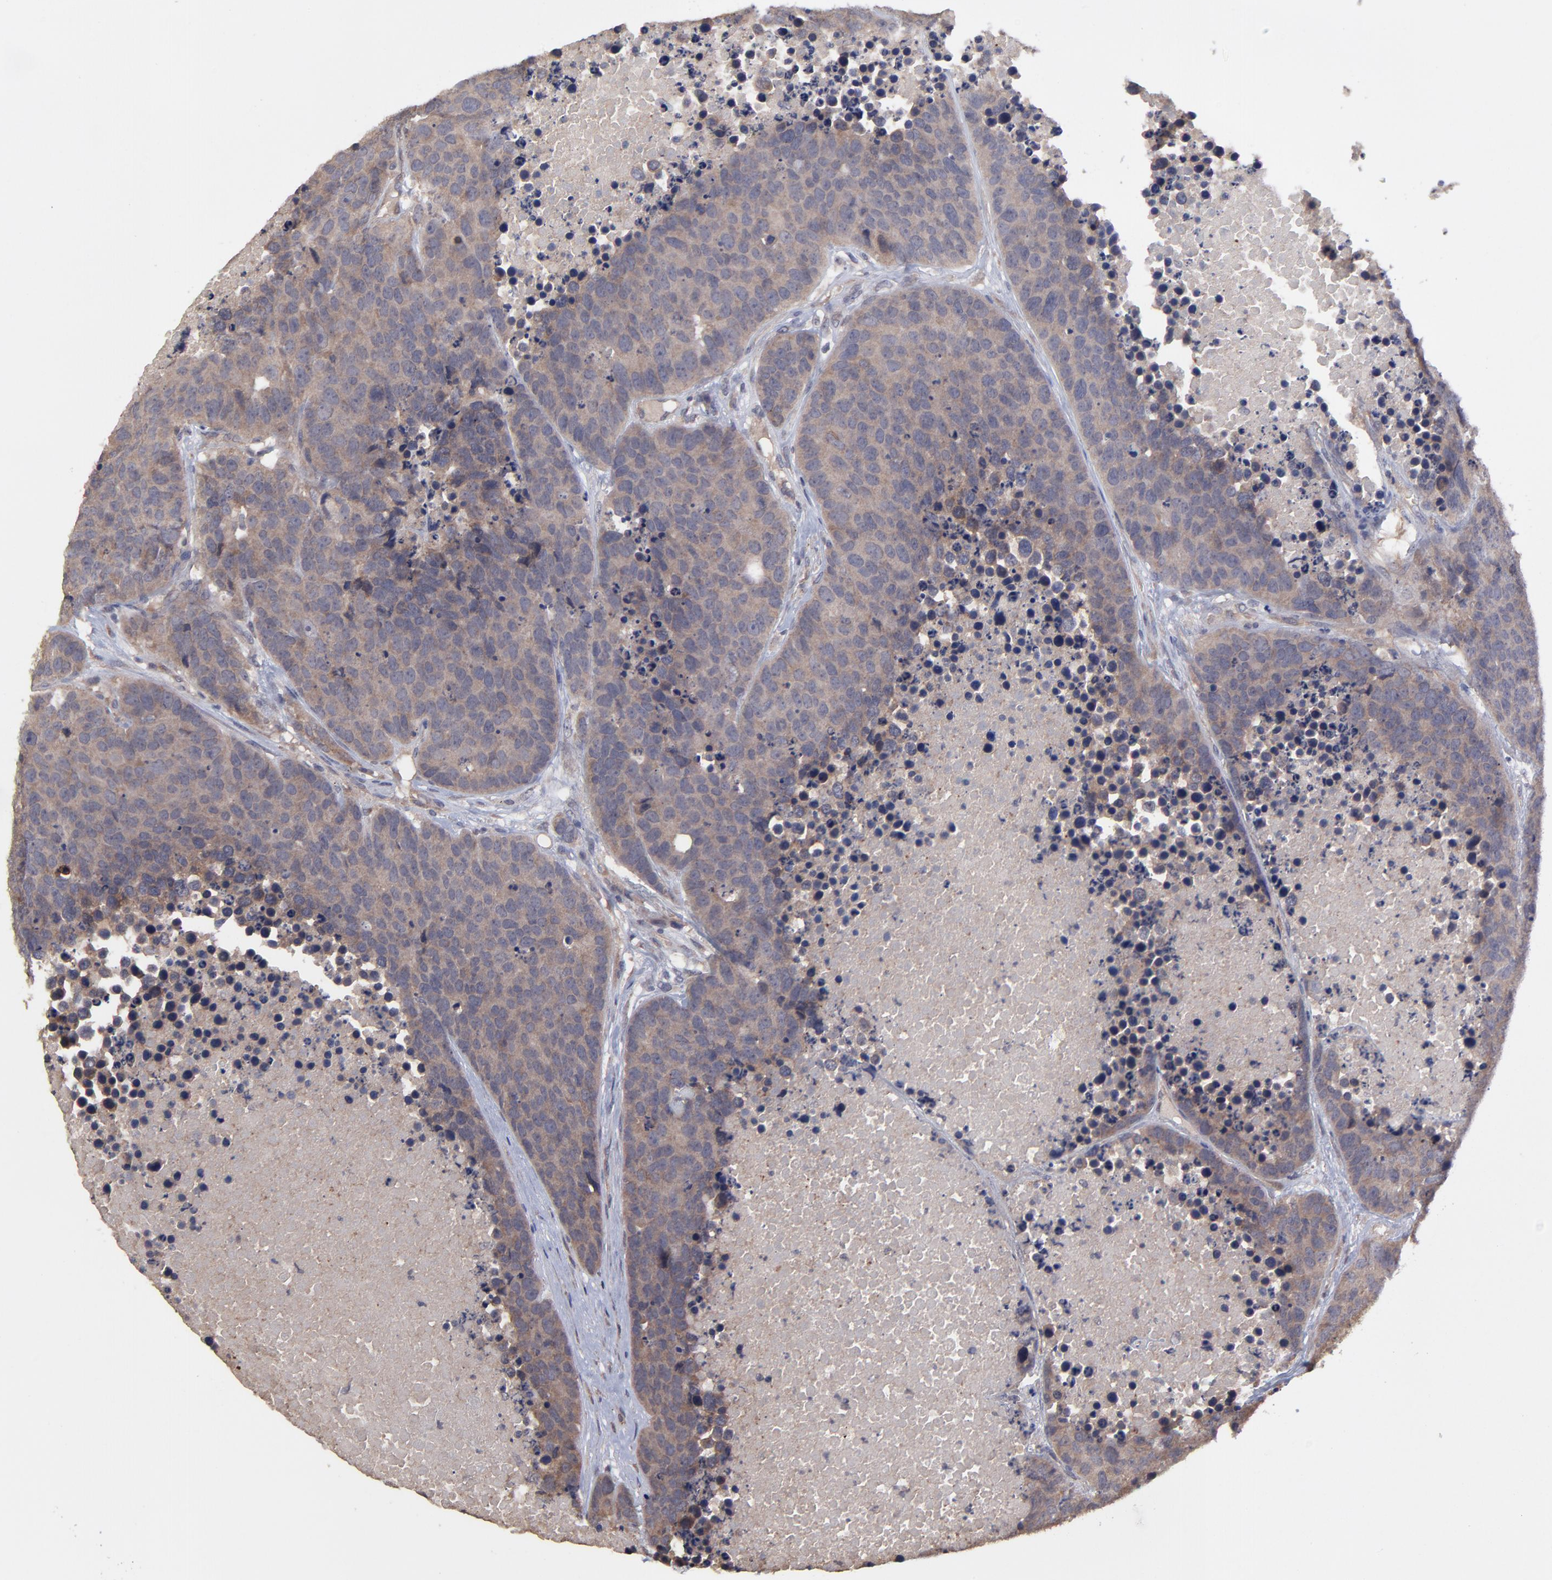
{"staining": {"intensity": "moderate", "quantity": ">75%", "location": "cytoplasmic/membranous"}, "tissue": "carcinoid", "cell_type": "Tumor cells", "image_type": "cancer", "snomed": [{"axis": "morphology", "description": "Carcinoid, malignant, NOS"}, {"axis": "topography", "description": "Lung"}], "caption": "Immunohistochemical staining of human carcinoid displays medium levels of moderate cytoplasmic/membranous expression in approximately >75% of tumor cells. Nuclei are stained in blue.", "gene": "ZNF780B", "patient": {"sex": "male", "age": 60}}